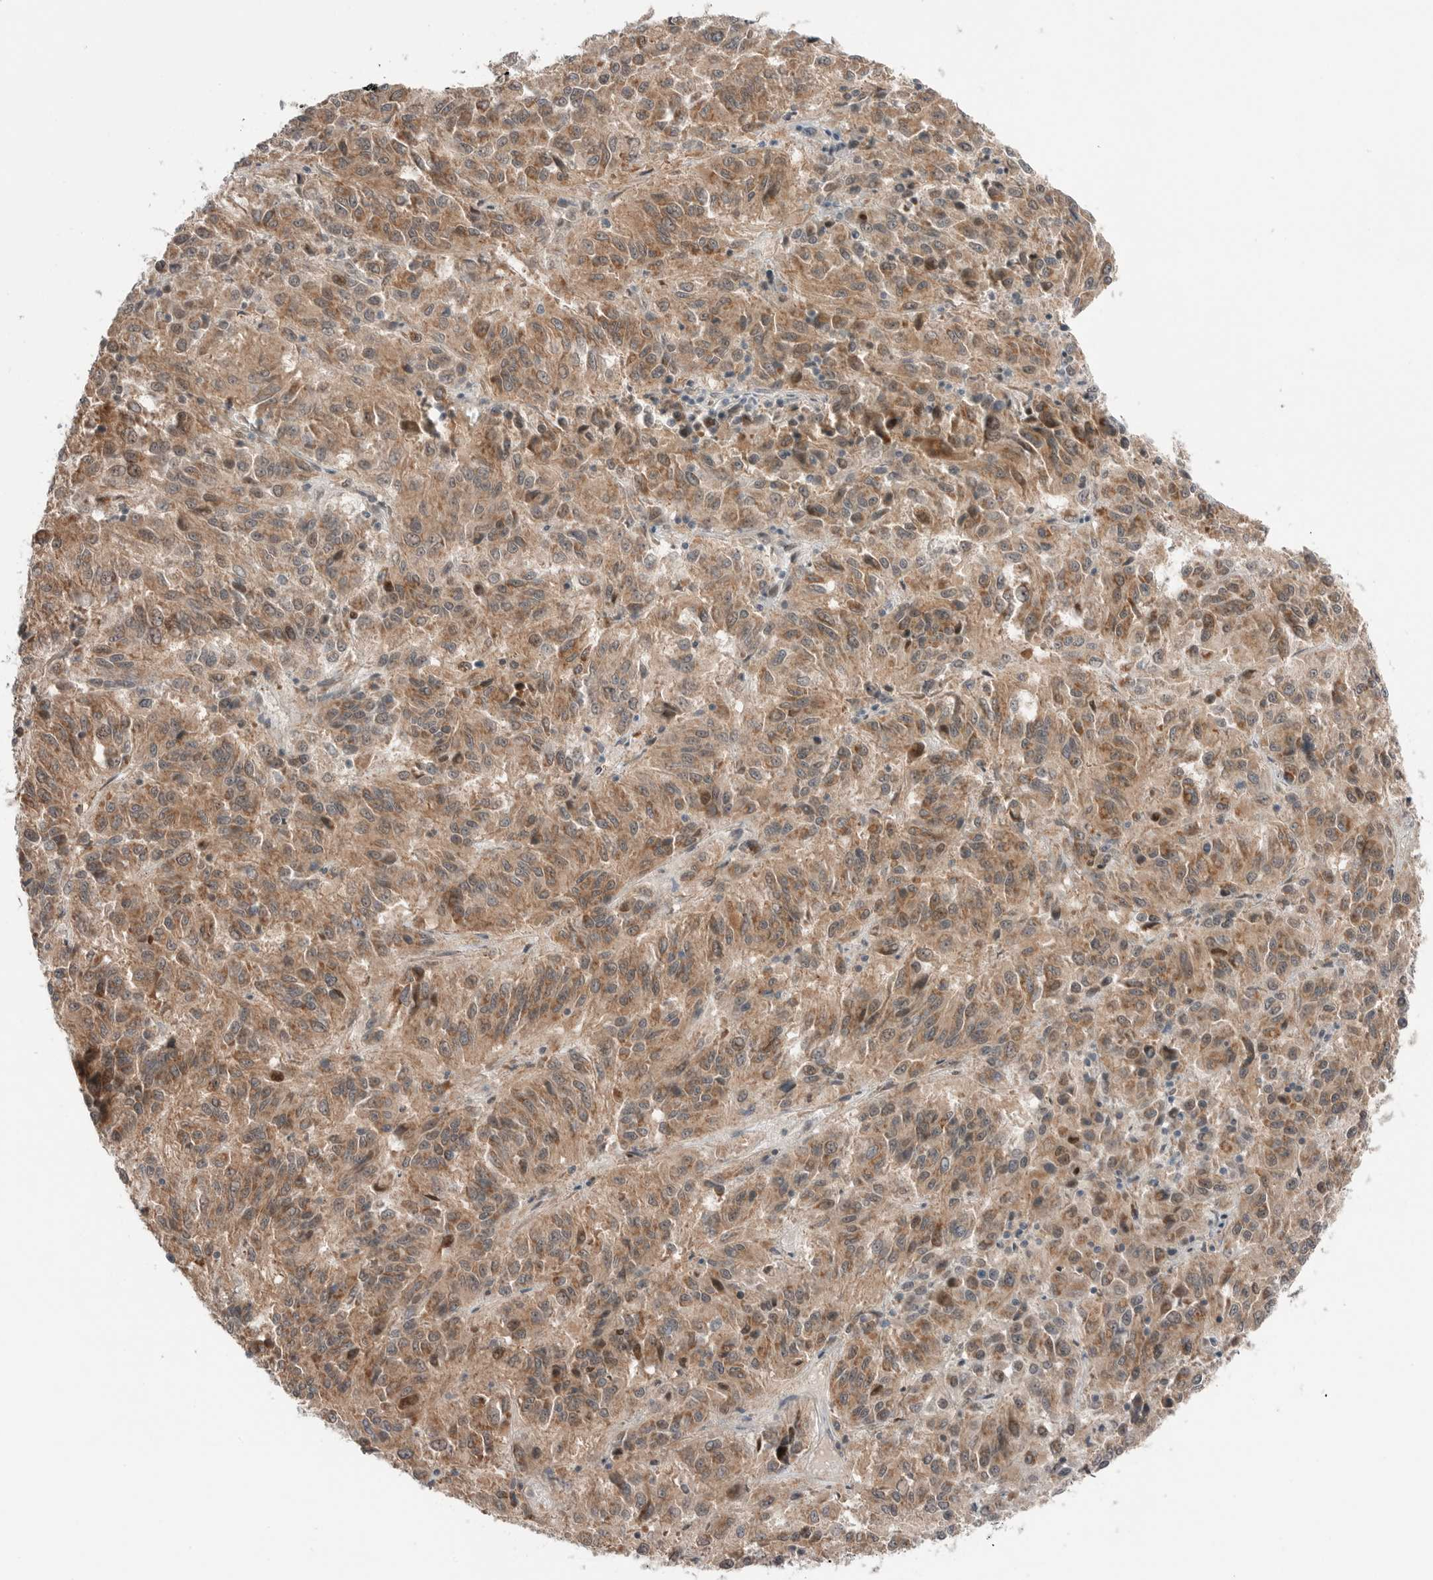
{"staining": {"intensity": "moderate", "quantity": ">75%", "location": "cytoplasmic/membranous"}, "tissue": "melanoma", "cell_type": "Tumor cells", "image_type": "cancer", "snomed": [{"axis": "morphology", "description": "Malignant melanoma, Metastatic site"}, {"axis": "topography", "description": "Lung"}], "caption": "Immunohistochemistry histopathology image of human melanoma stained for a protein (brown), which demonstrates medium levels of moderate cytoplasmic/membranous expression in about >75% of tumor cells.", "gene": "NTAQ1", "patient": {"sex": "male", "age": 64}}